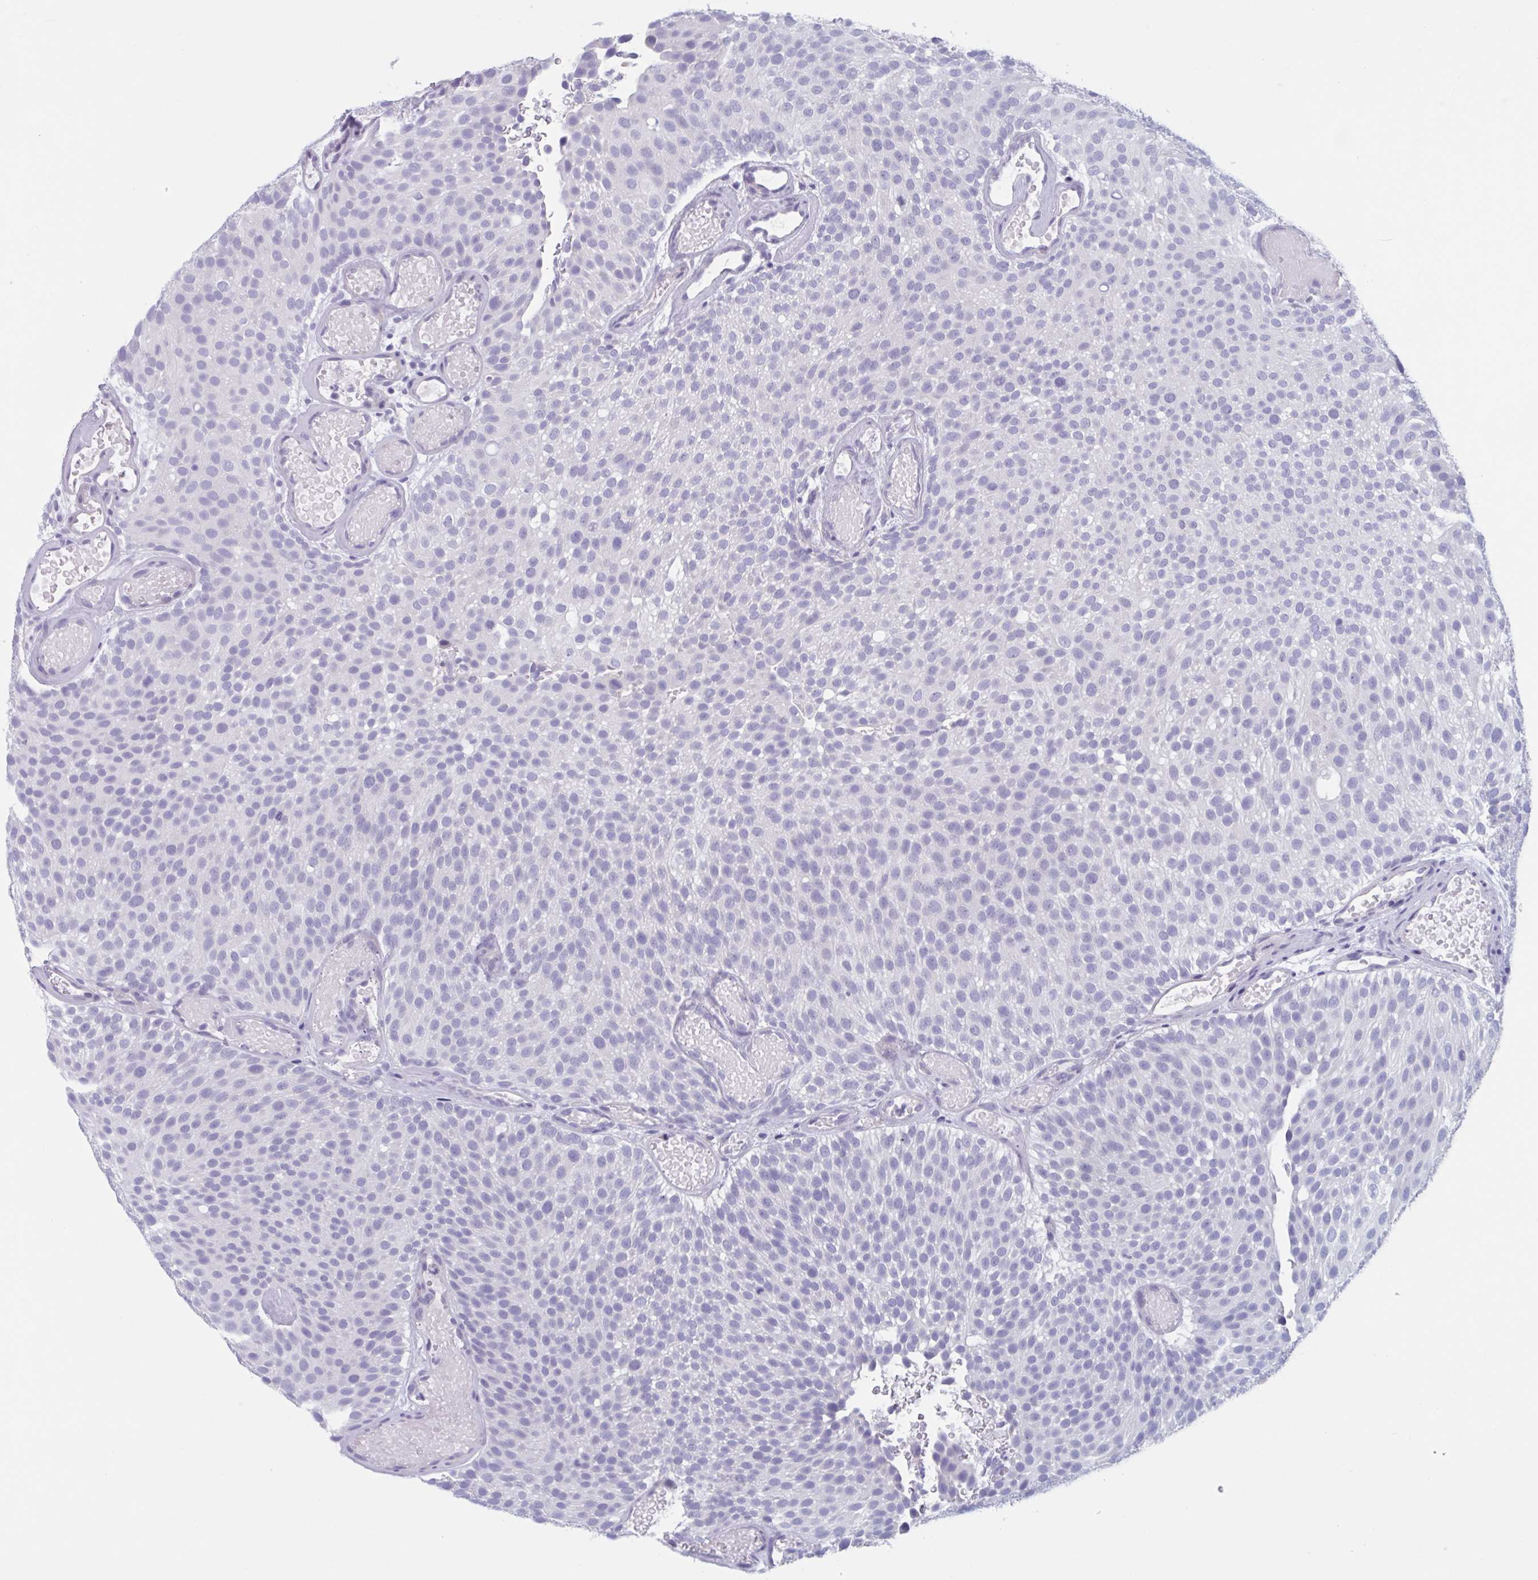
{"staining": {"intensity": "negative", "quantity": "none", "location": "none"}, "tissue": "urothelial cancer", "cell_type": "Tumor cells", "image_type": "cancer", "snomed": [{"axis": "morphology", "description": "Urothelial carcinoma, Low grade"}, {"axis": "topography", "description": "Urinary bladder"}], "caption": "DAB (3,3'-diaminobenzidine) immunohistochemical staining of urothelial cancer displays no significant staining in tumor cells. (Immunohistochemistry (ihc), brightfield microscopy, high magnification).", "gene": "HSD11B2", "patient": {"sex": "male", "age": 78}}